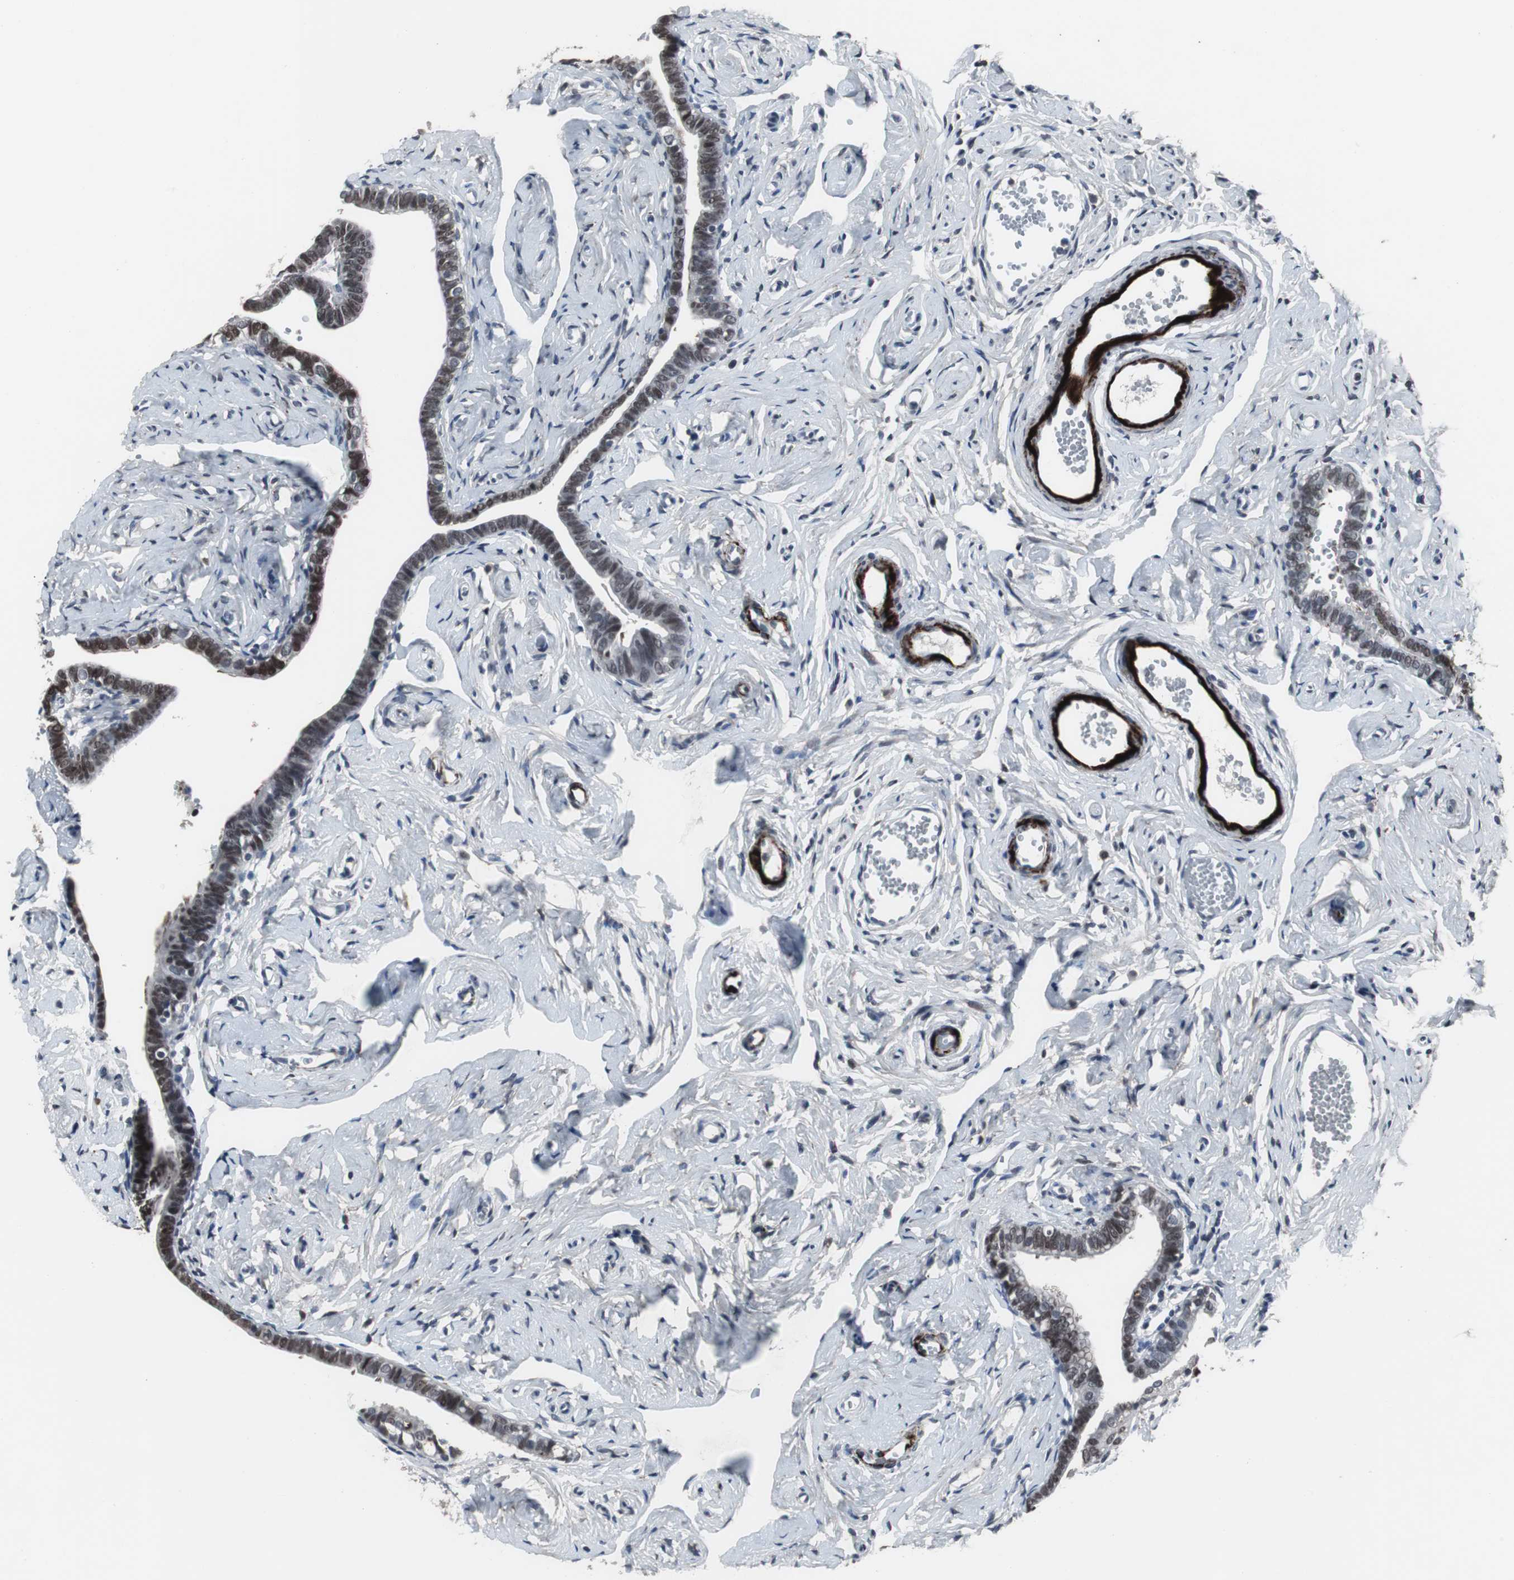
{"staining": {"intensity": "moderate", "quantity": "25%-75%", "location": "nuclear"}, "tissue": "fallopian tube", "cell_type": "Glandular cells", "image_type": "normal", "snomed": [{"axis": "morphology", "description": "Normal tissue, NOS"}, {"axis": "topography", "description": "Fallopian tube"}], "caption": "IHC of normal human fallopian tube shows medium levels of moderate nuclear expression in about 25%-75% of glandular cells.", "gene": "FOXP4", "patient": {"sex": "female", "age": 71}}